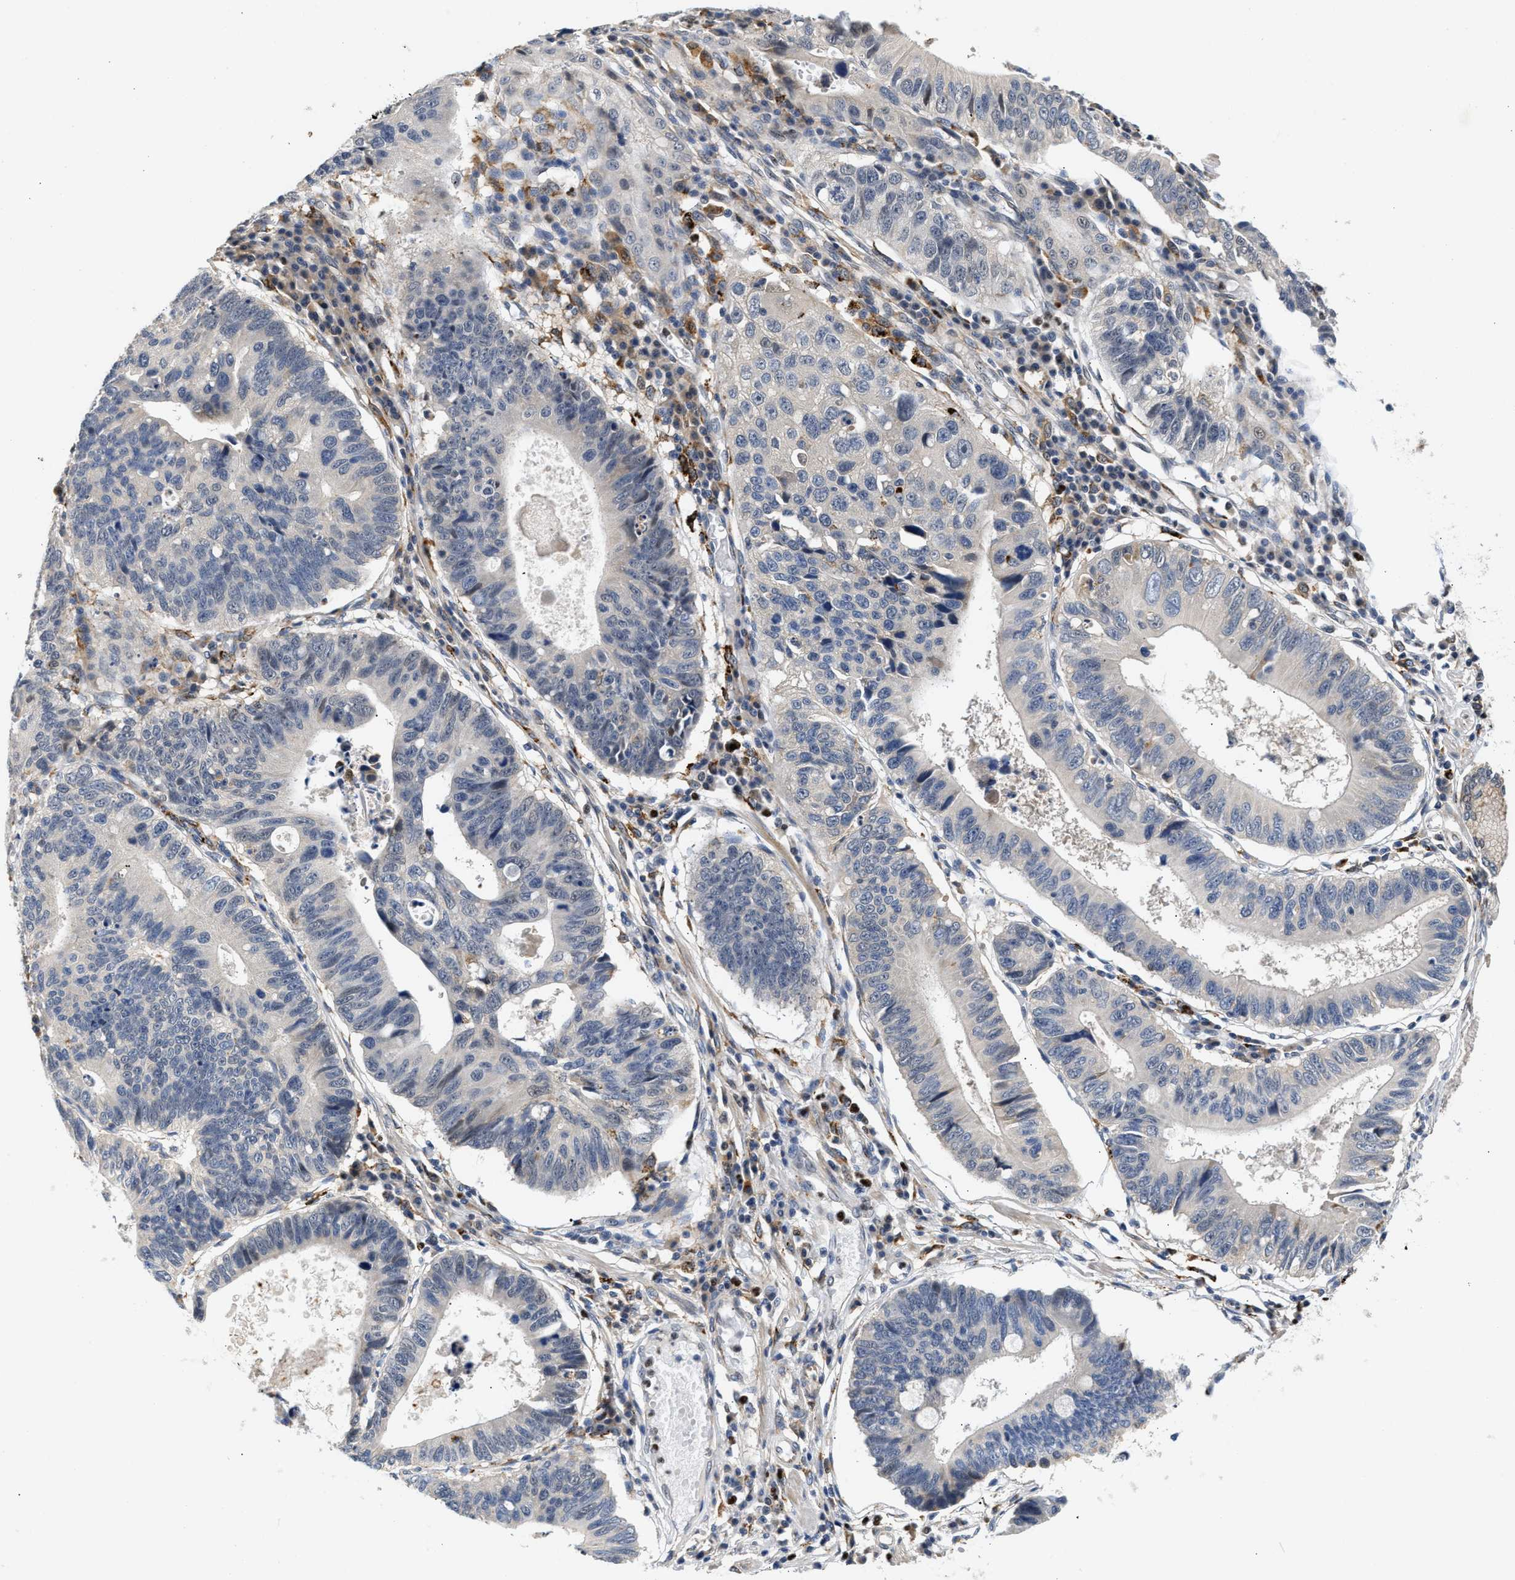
{"staining": {"intensity": "negative", "quantity": "none", "location": "none"}, "tissue": "stomach cancer", "cell_type": "Tumor cells", "image_type": "cancer", "snomed": [{"axis": "morphology", "description": "Adenocarcinoma, NOS"}, {"axis": "topography", "description": "Stomach"}], "caption": "An image of adenocarcinoma (stomach) stained for a protein reveals no brown staining in tumor cells.", "gene": "PPM1L", "patient": {"sex": "male", "age": 59}}